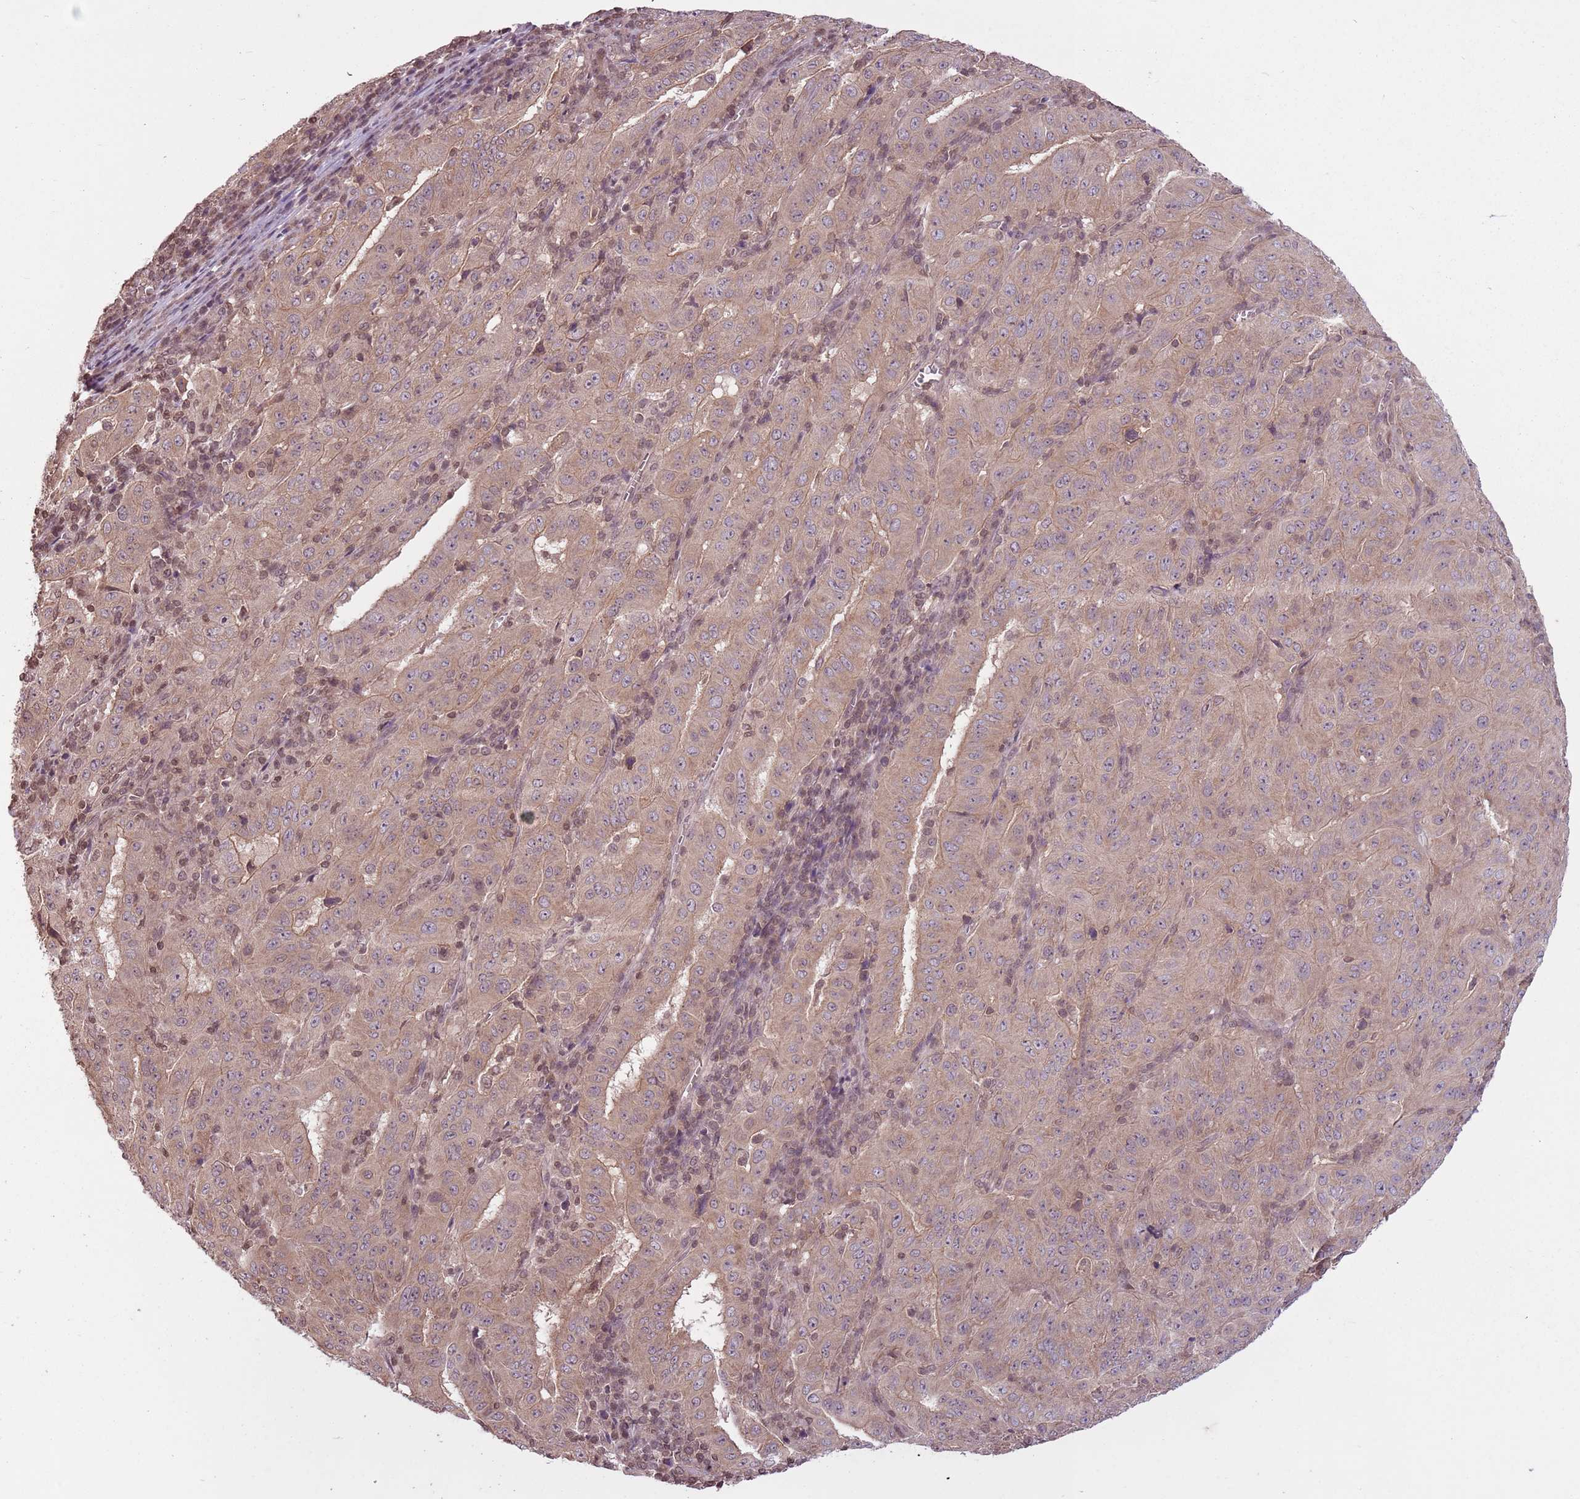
{"staining": {"intensity": "moderate", "quantity": ">75%", "location": "cytoplasmic/membranous"}, "tissue": "pancreatic cancer", "cell_type": "Tumor cells", "image_type": "cancer", "snomed": [{"axis": "morphology", "description": "Adenocarcinoma, NOS"}, {"axis": "topography", "description": "Pancreas"}], "caption": "Pancreatic cancer stained with a brown dye reveals moderate cytoplasmic/membranous positive staining in about >75% of tumor cells.", "gene": "CAPN9", "patient": {"sex": "male", "age": 63}}